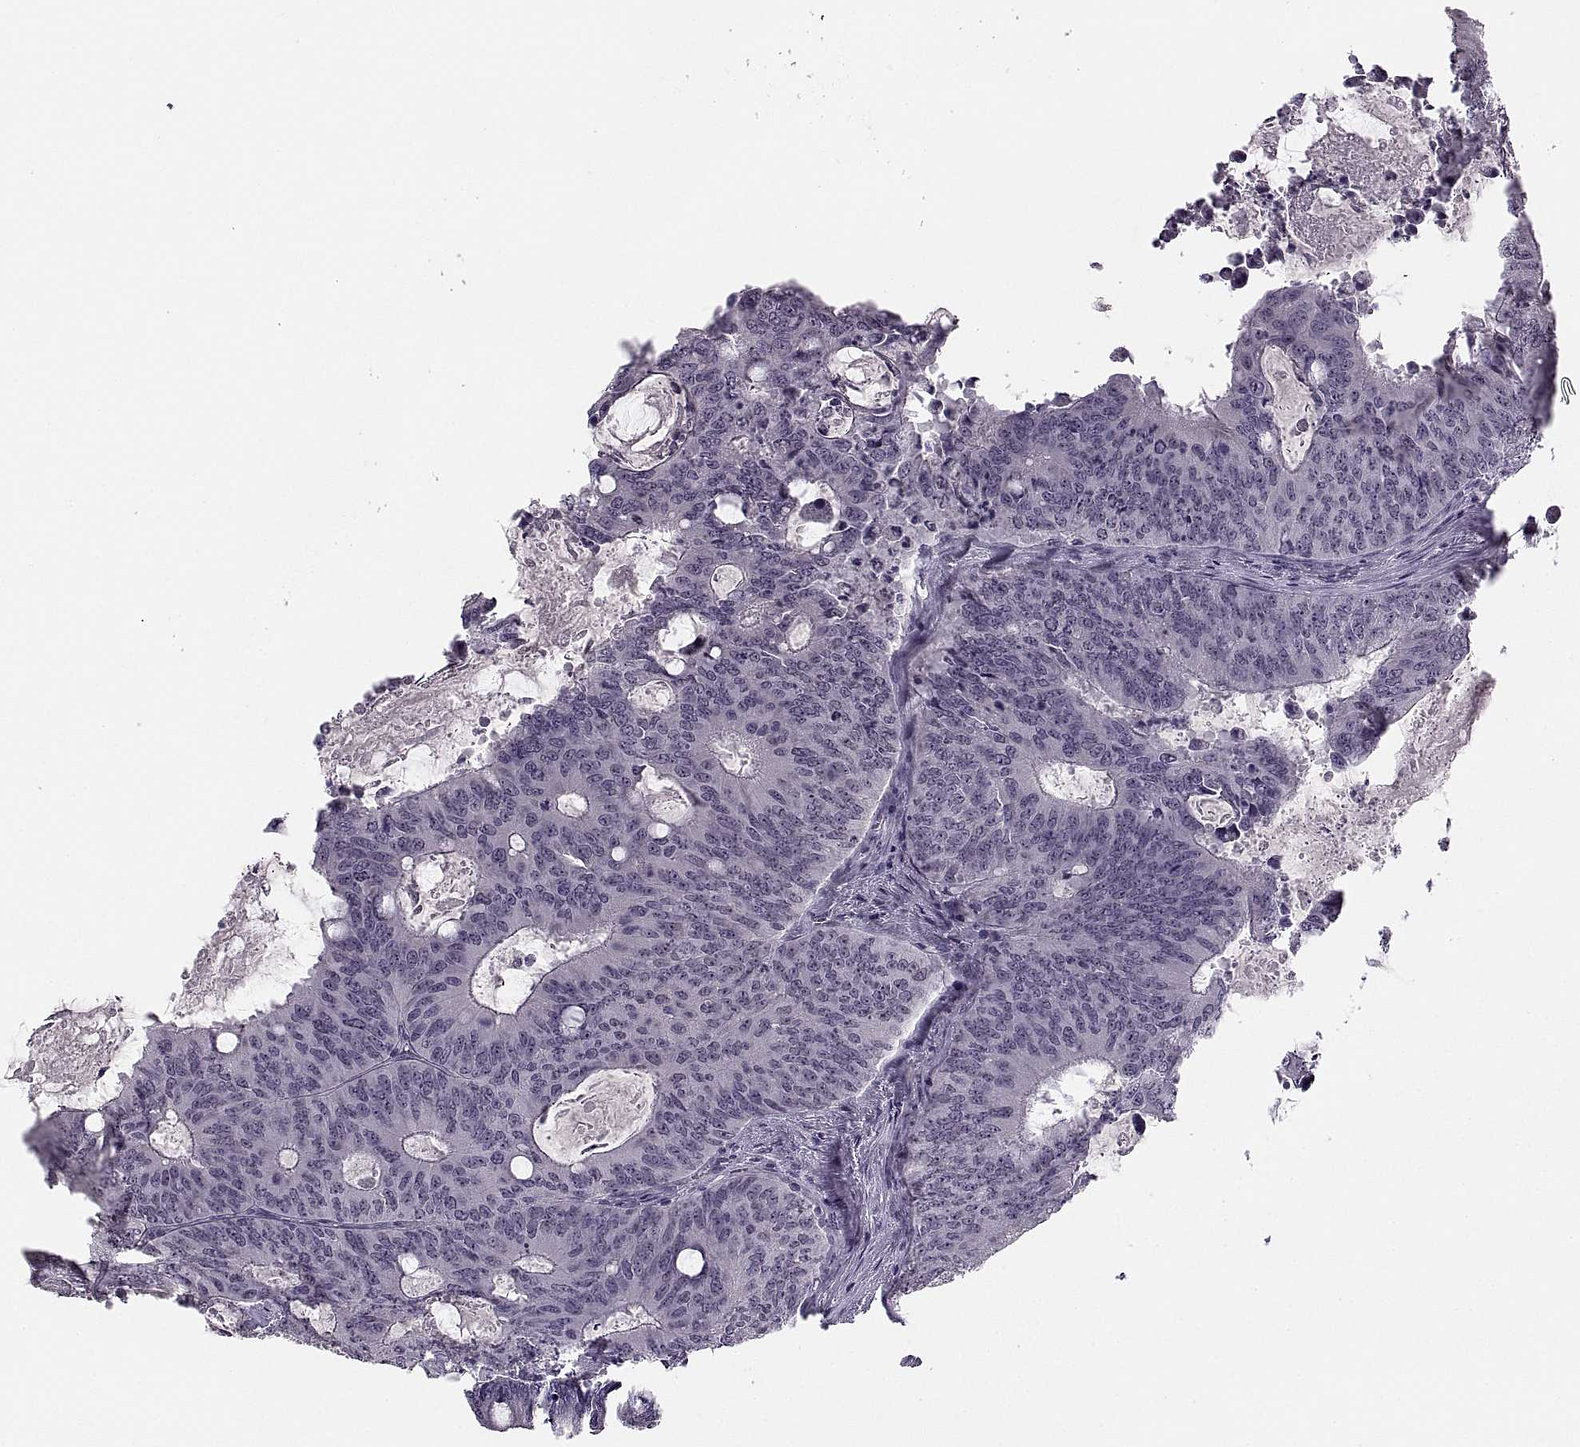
{"staining": {"intensity": "negative", "quantity": "none", "location": "none"}, "tissue": "colorectal cancer", "cell_type": "Tumor cells", "image_type": "cancer", "snomed": [{"axis": "morphology", "description": "Adenocarcinoma, NOS"}, {"axis": "topography", "description": "Colon"}], "caption": "Immunohistochemistry (IHC) image of neoplastic tissue: human colorectal adenocarcinoma stained with DAB demonstrates no significant protein staining in tumor cells.", "gene": "PAGE5", "patient": {"sex": "male", "age": 67}}